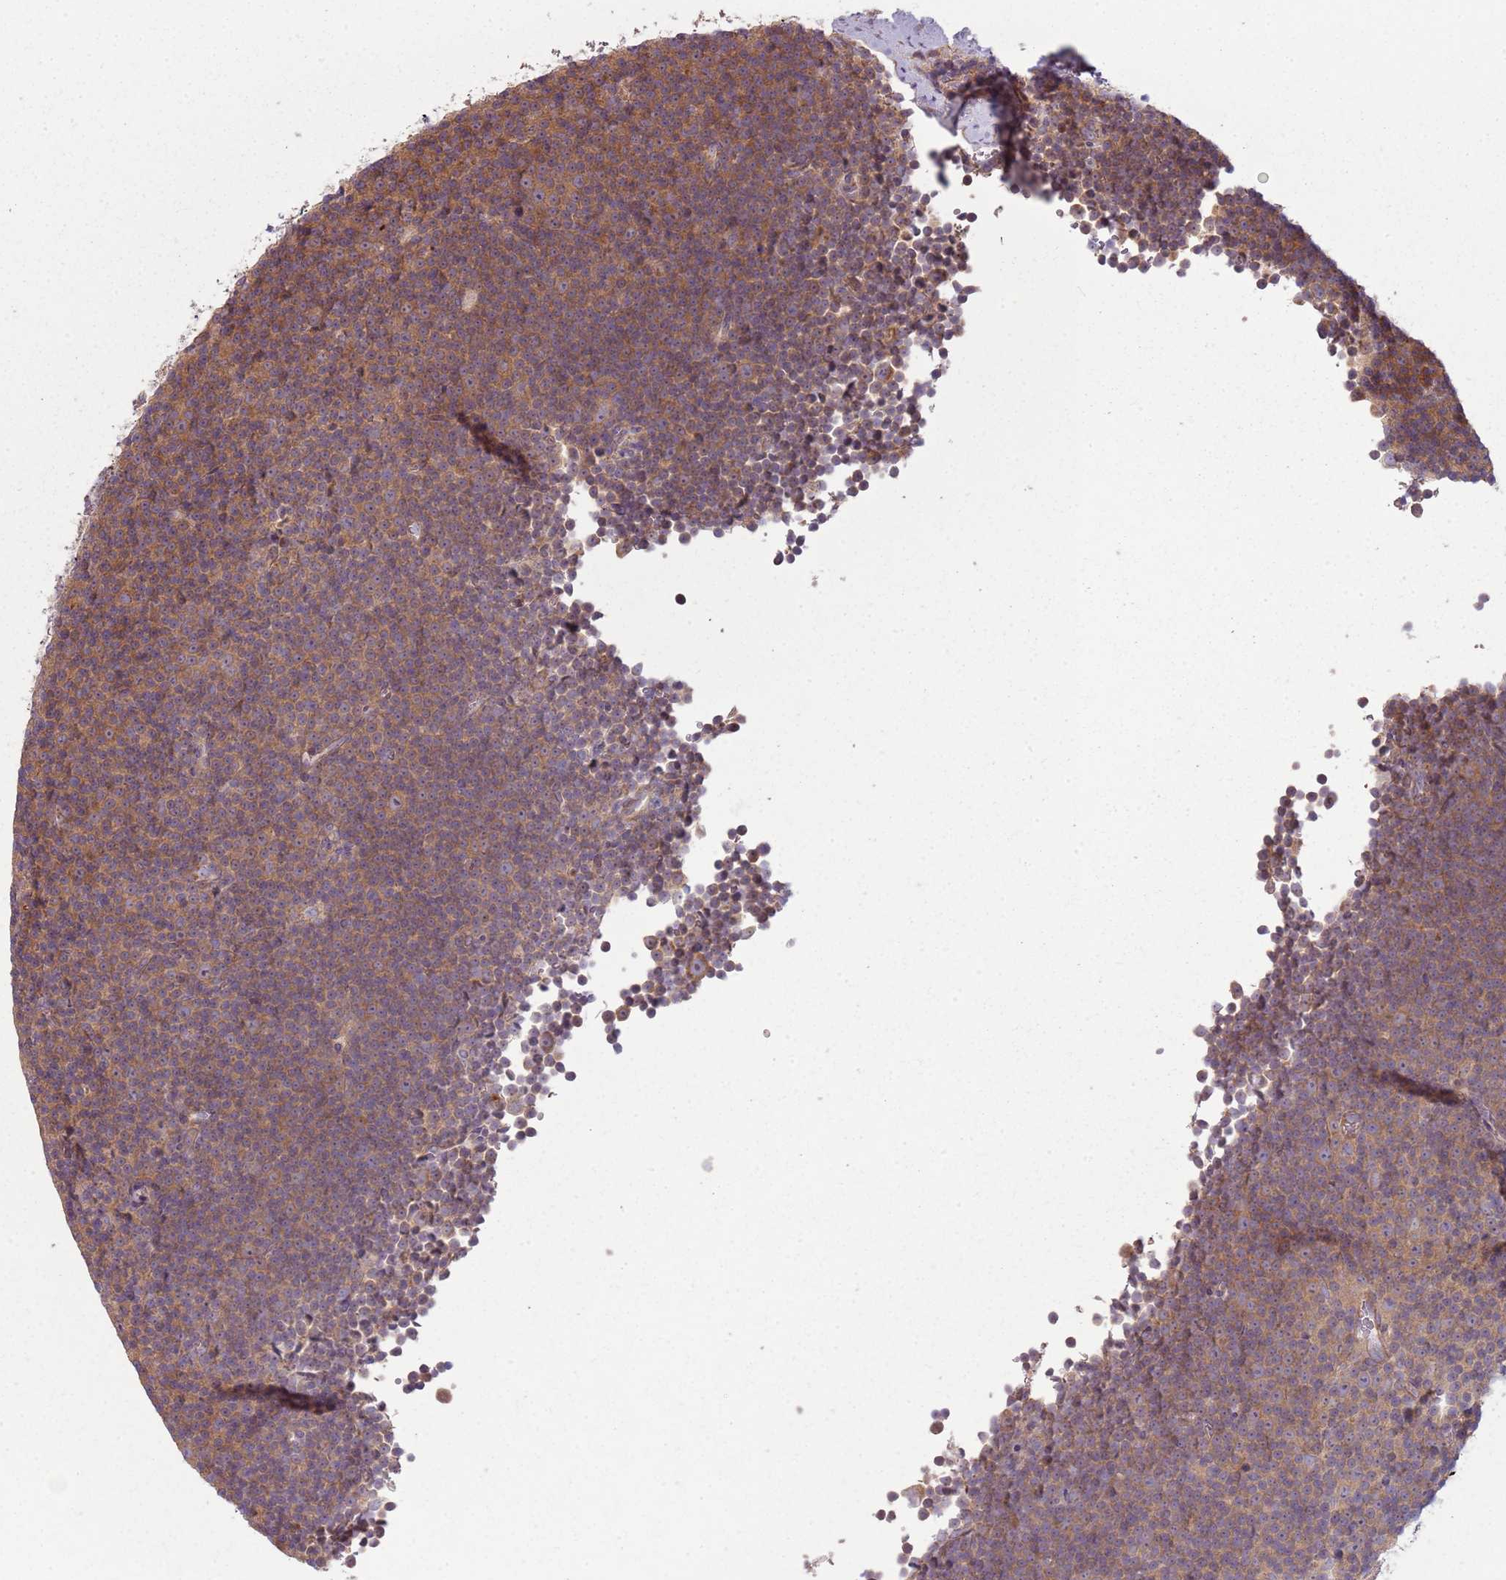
{"staining": {"intensity": "moderate", "quantity": ">75%", "location": "cytoplasmic/membranous"}, "tissue": "lymphoma", "cell_type": "Tumor cells", "image_type": "cancer", "snomed": [{"axis": "morphology", "description": "Malignant lymphoma, non-Hodgkin's type, Low grade"}, {"axis": "topography", "description": "Lymph node"}], "caption": "A high-resolution micrograph shows IHC staining of lymphoma, which displays moderate cytoplasmic/membranous staining in approximately >75% of tumor cells.", "gene": "RPL21", "patient": {"sex": "female", "age": 67}}